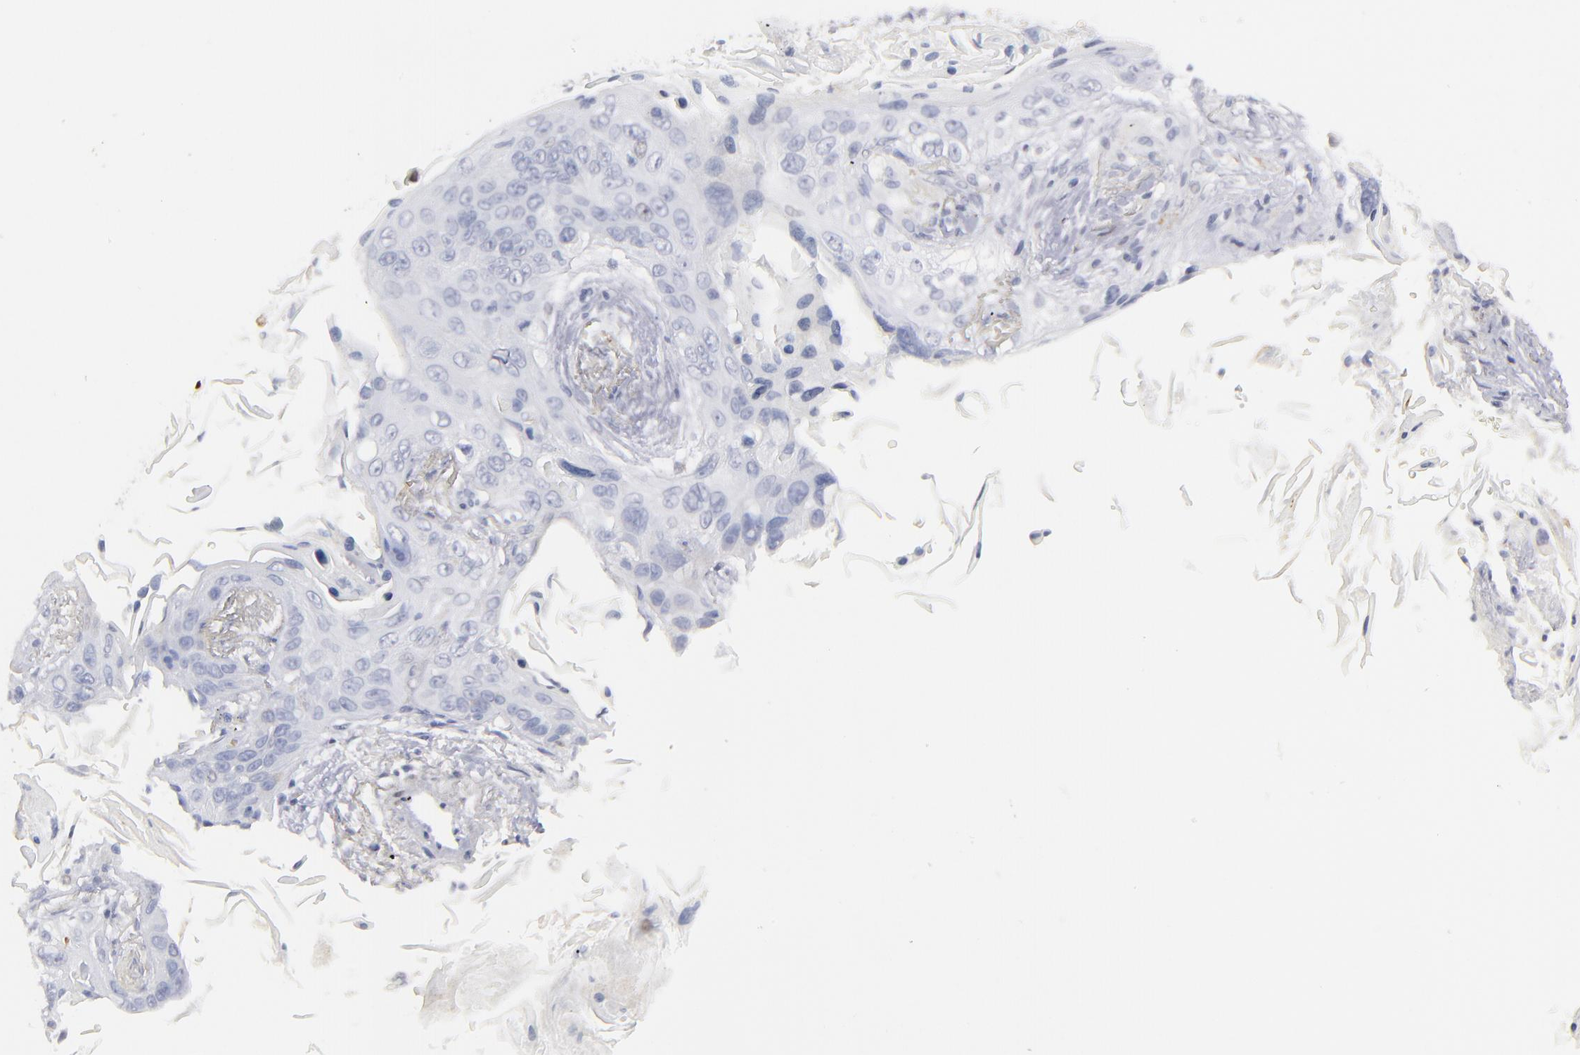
{"staining": {"intensity": "negative", "quantity": "none", "location": "none"}, "tissue": "lung cancer", "cell_type": "Tumor cells", "image_type": "cancer", "snomed": [{"axis": "morphology", "description": "Squamous cell carcinoma, NOS"}, {"axis": "topography", "description": "Lung"}], "caption": "Immunohistochemical staining of lung cancer (squamous cell carcinoma) demonstrates no significant staining in tumor cells.", "gene": "CADM3", "patient": {"sex": "female", "age": 67}}